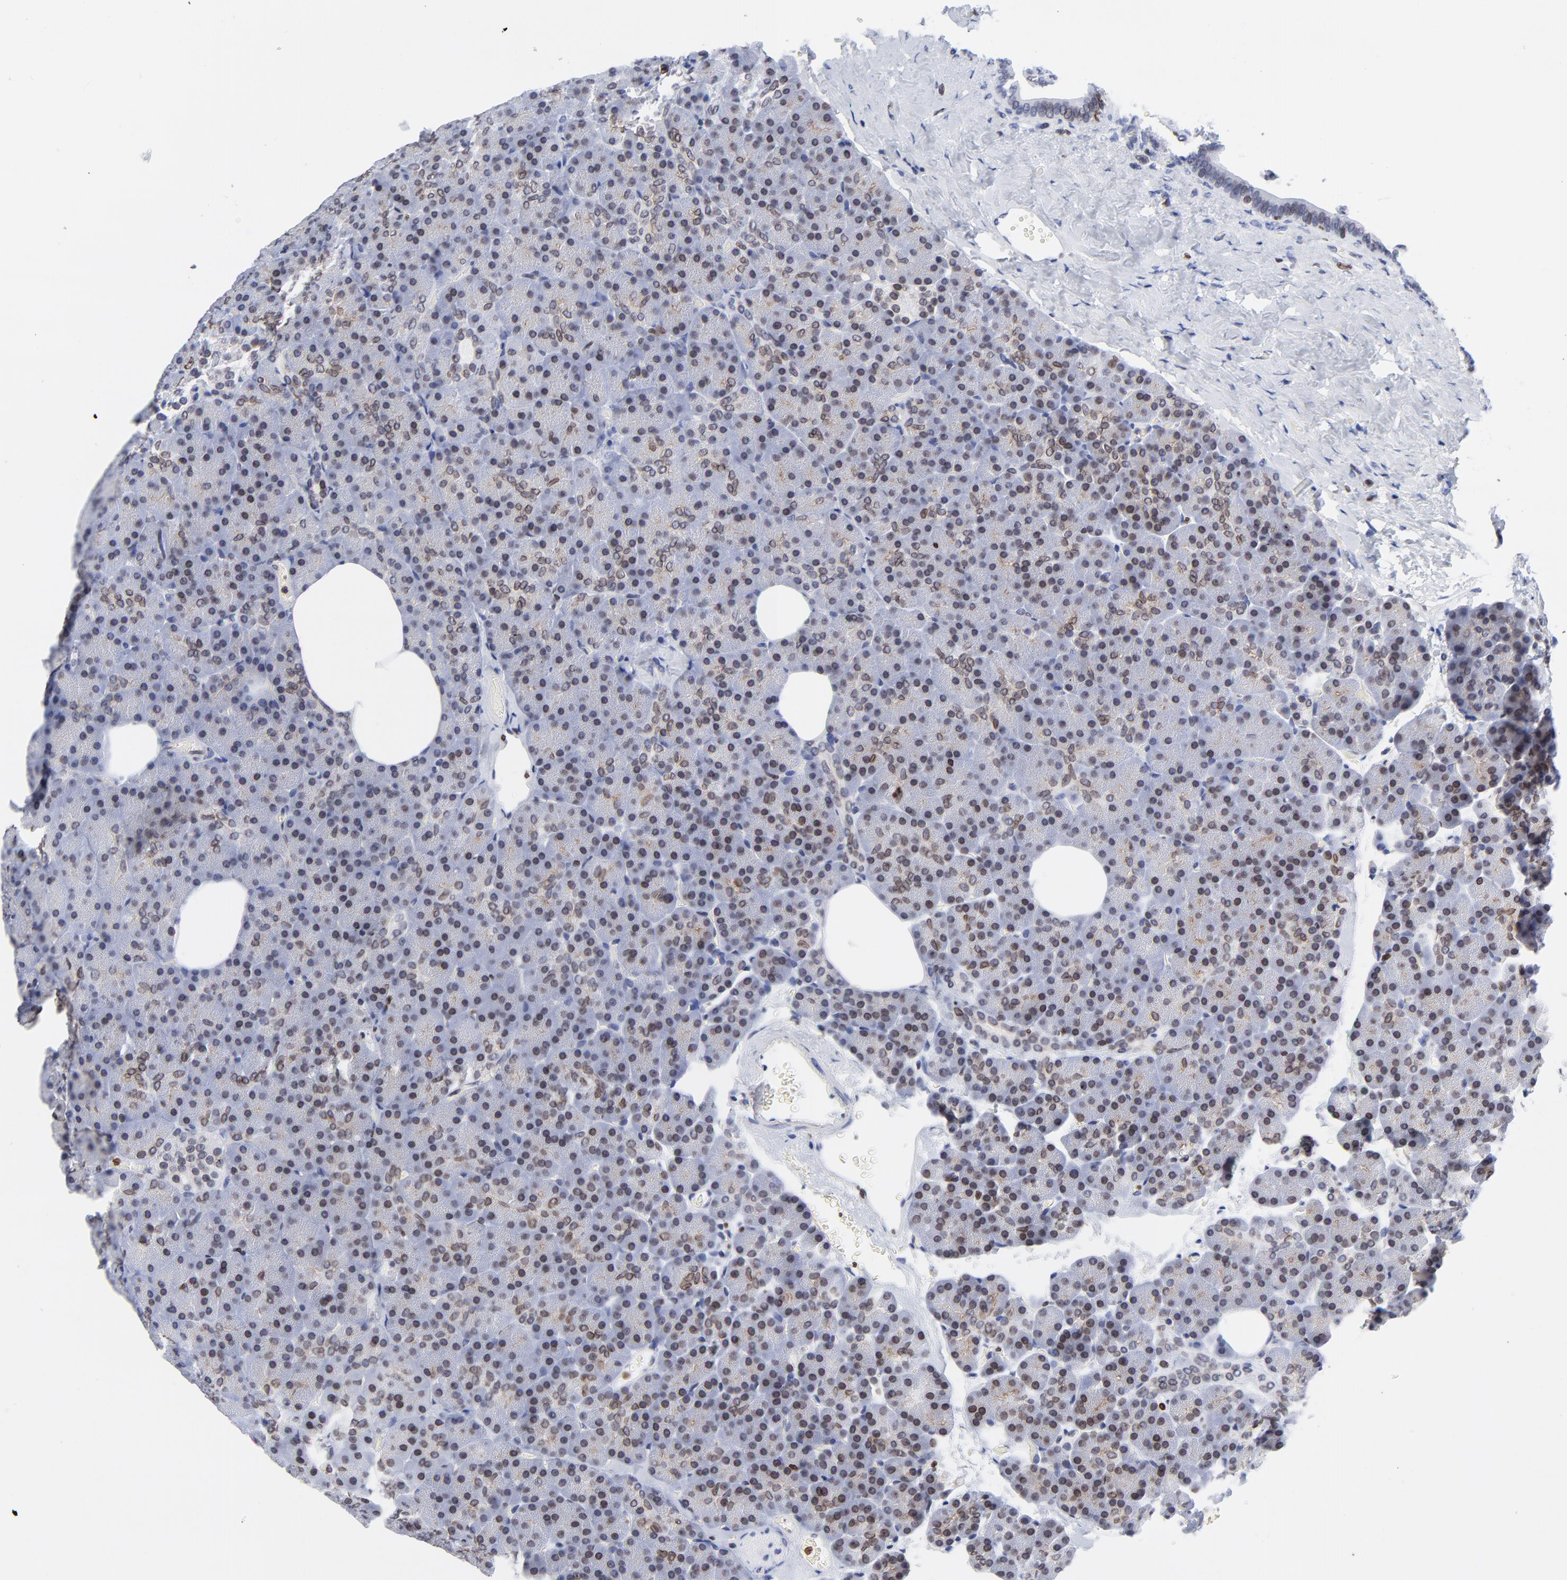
{"staining": {"intensity": "moderate", "quantity": "25%-75%", "location": "cytoplasmic/membranous,nuclear"}, "tissue": "pancreas", "cell_type": "Exocrine glandular cells", "image_type": "normal", "snomed": [{"axis": "morphology", "description": "Normal tissue, NOS"}, {"axis": "topography", "description": "Pancreas"}], "caption": "A histopathology image of pancreas stained for a protein reveals moderate cytoplasmic/membranous,nuclear brown staining in exocrine glandular cells.", "gene": "THAP7", "patient": {"sex": "female", "age": 35}}